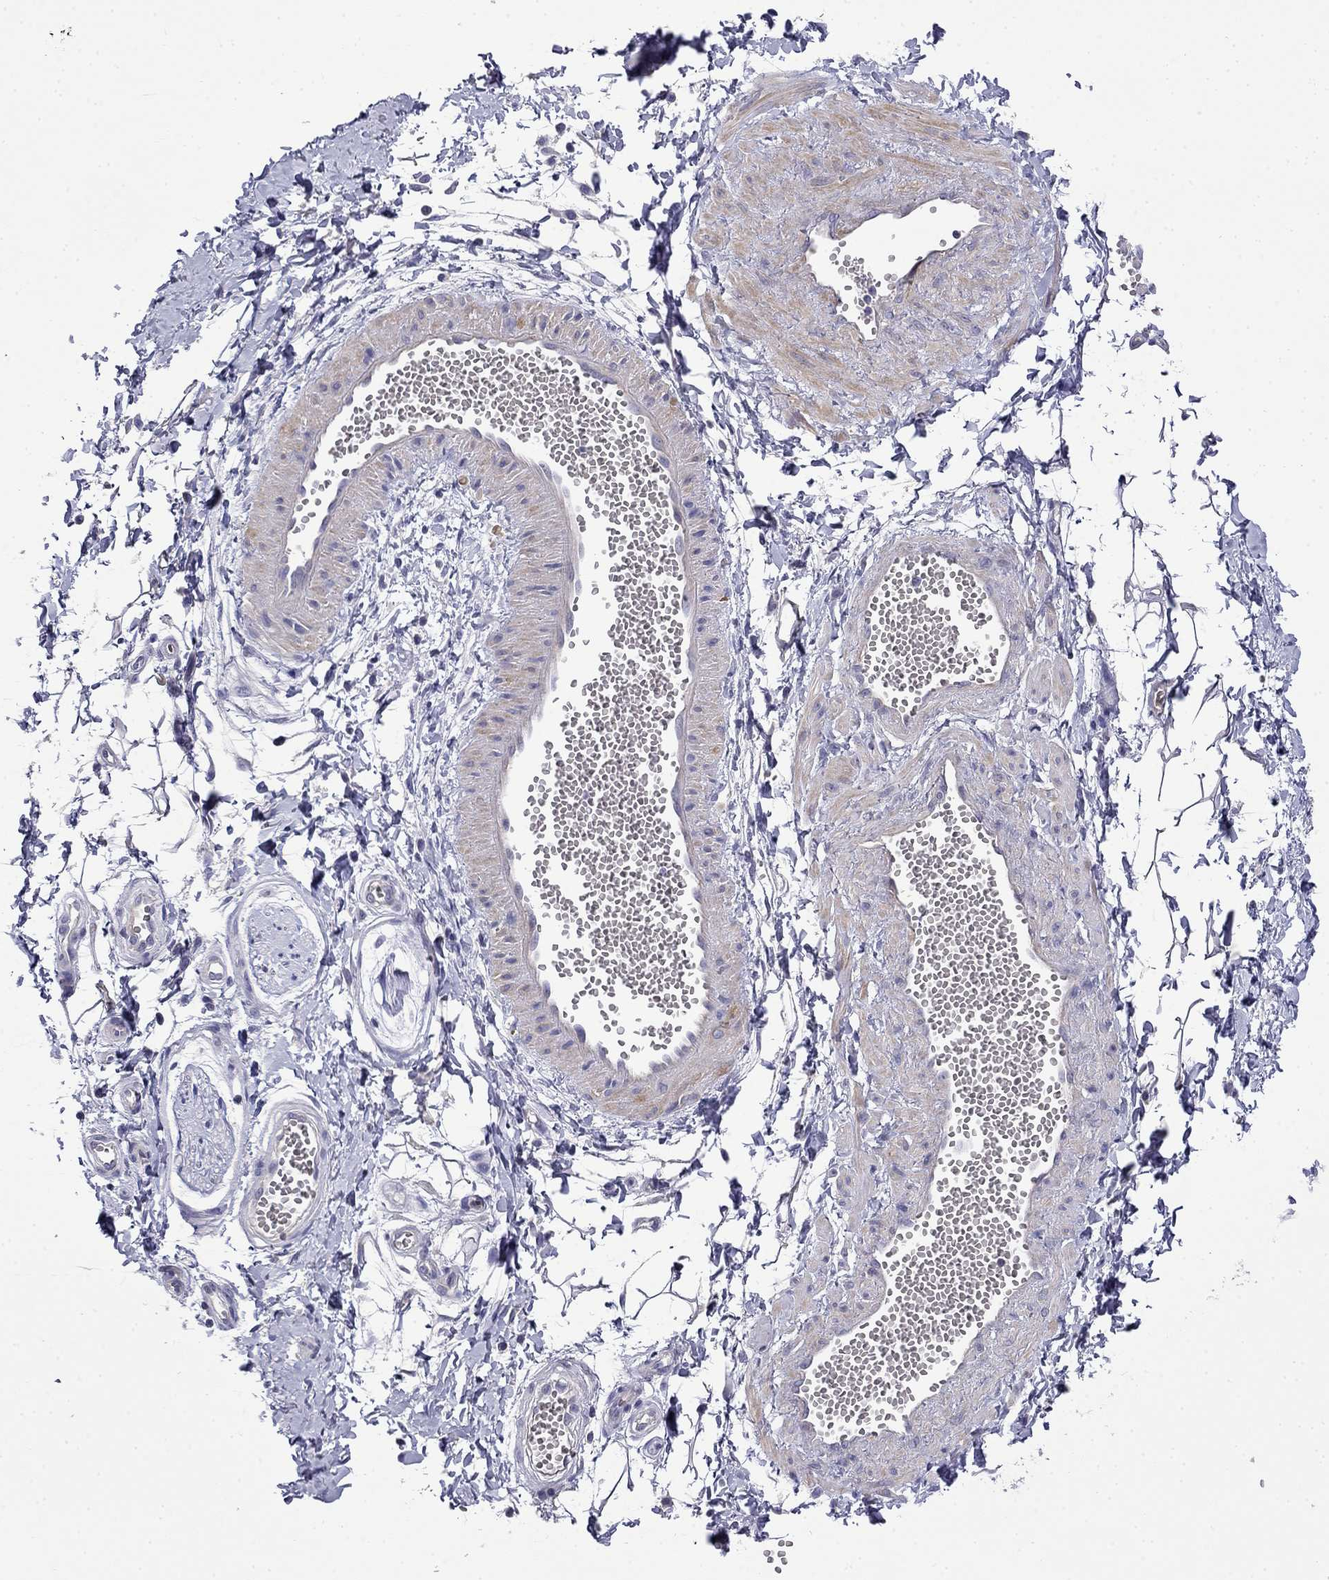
{"staining": {"intensity": "negative", "quantity": "none", "location": "none"}, "tissue": "adipose tissue", "cell_type": "Adipocytes", "image_type": "normal", "snomed": [{"axis": "morphology", "description": "Normal tissue, NOS"}, {"axis": "topography", "description": "Smooth muscle"}, {"axis": "topography", "description": "Peripheral nerve tissue"}], "caption": "A high-resolution micrograph shows IHC staining of unremarkable adipose tissue, which shows no significant positivity in adipocytes. (DAB (3,3'-diaminobenzidine) immunohistochemistry, high magnification).", "gene": "PRR18", "patient": {"sex": "male", "age": 22}}